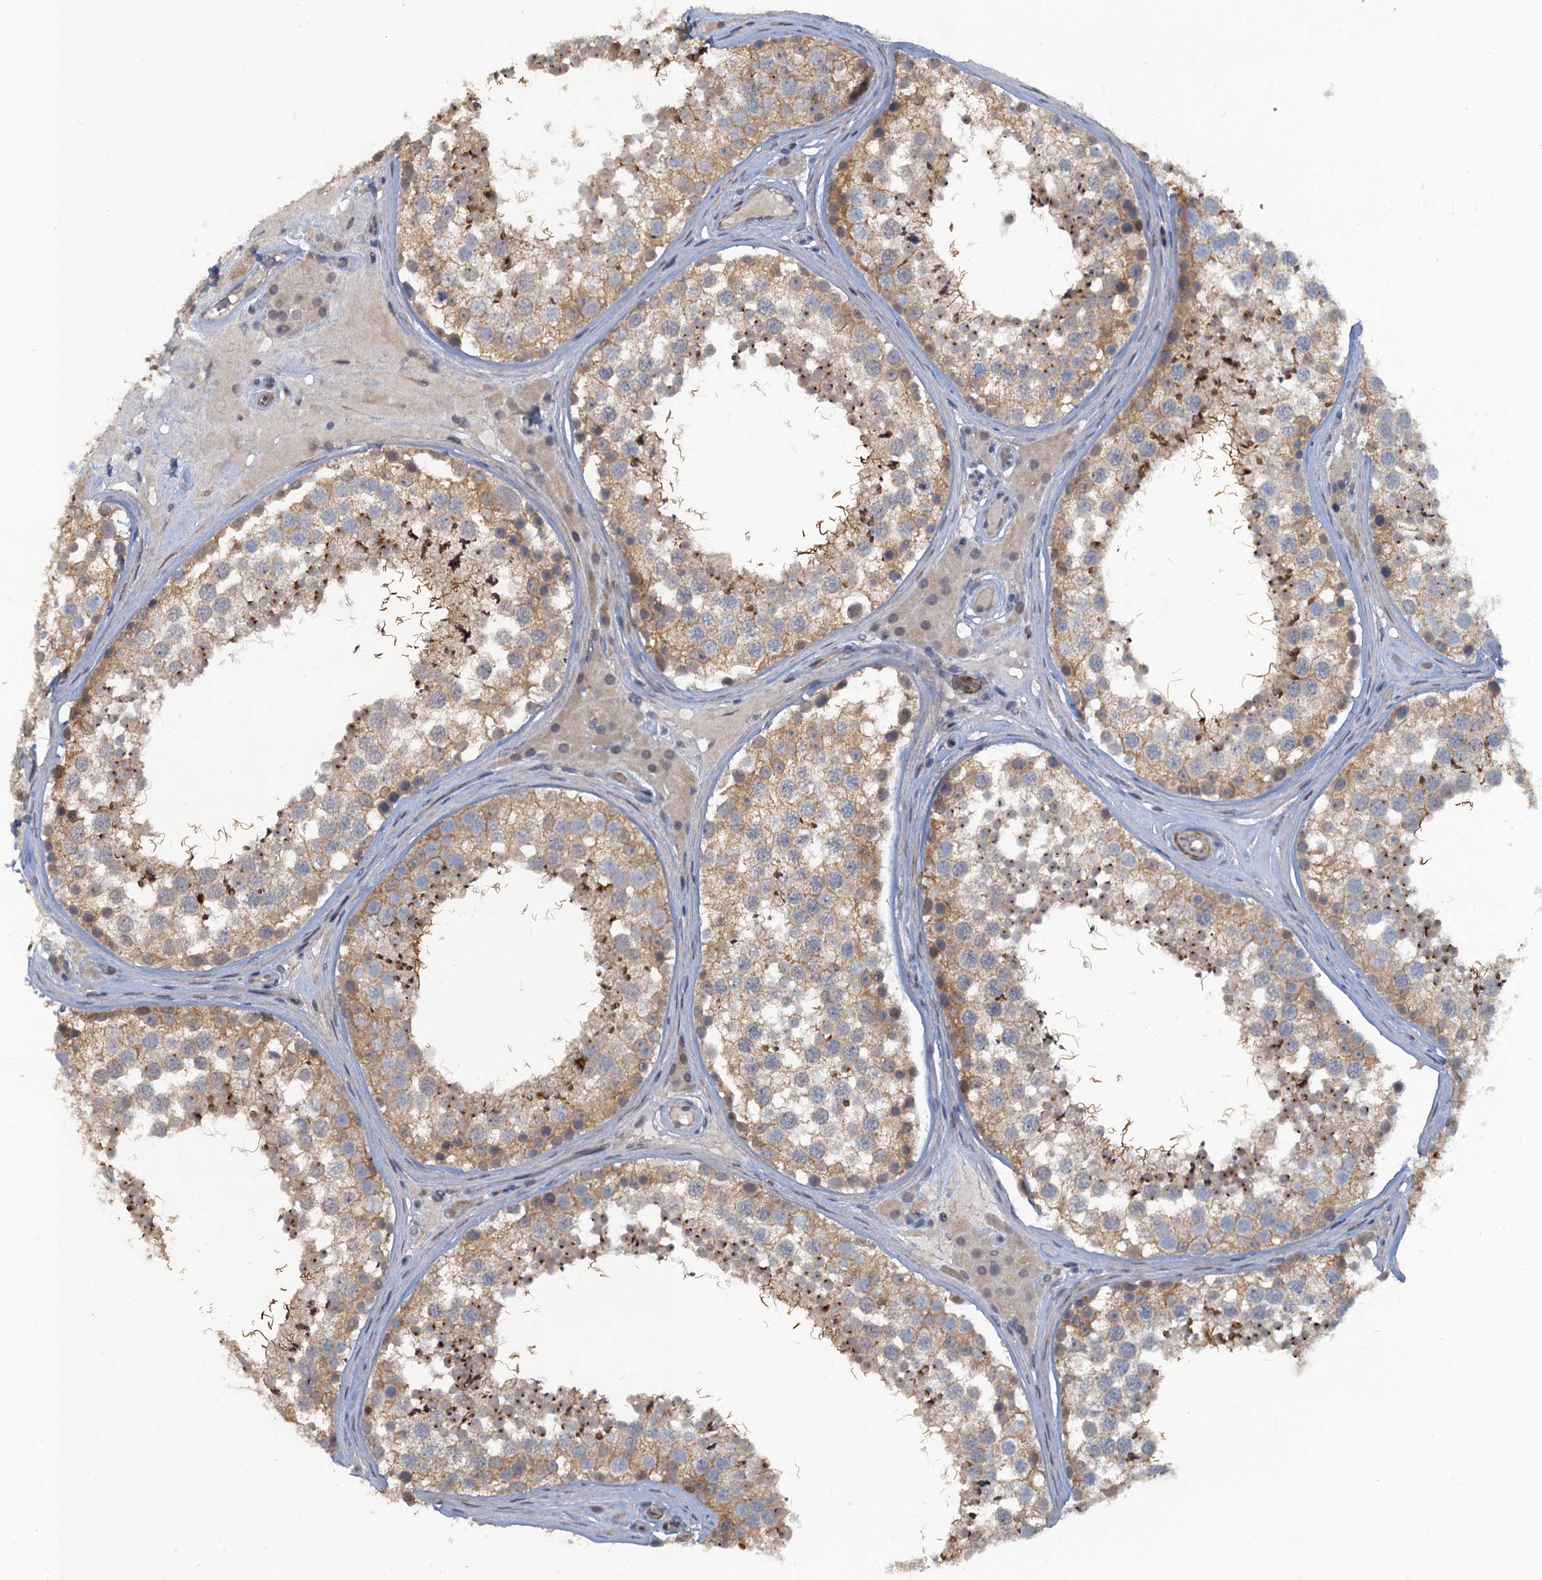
{"staining": {"intensity": "moderate", "quantity": ">75%", "location": "cytoplasmic/membranous"}, "tissue": "testis", "cell_type": "Cells in seminiferous ducts", "image_type": "normal", "snomed": [{"axis": "morphology", "description": "Normal tissue, NOS"}, {"axis": "topography", "description": "Testis"}], "caption": "Protein staining demonstrates moderate cytoplasmic/membranous positivity in approximately >75% of cells in seminiferous ducts in benign testis.", "gene": "MYO16", "patient": {"sex": "male", "age": 46}}